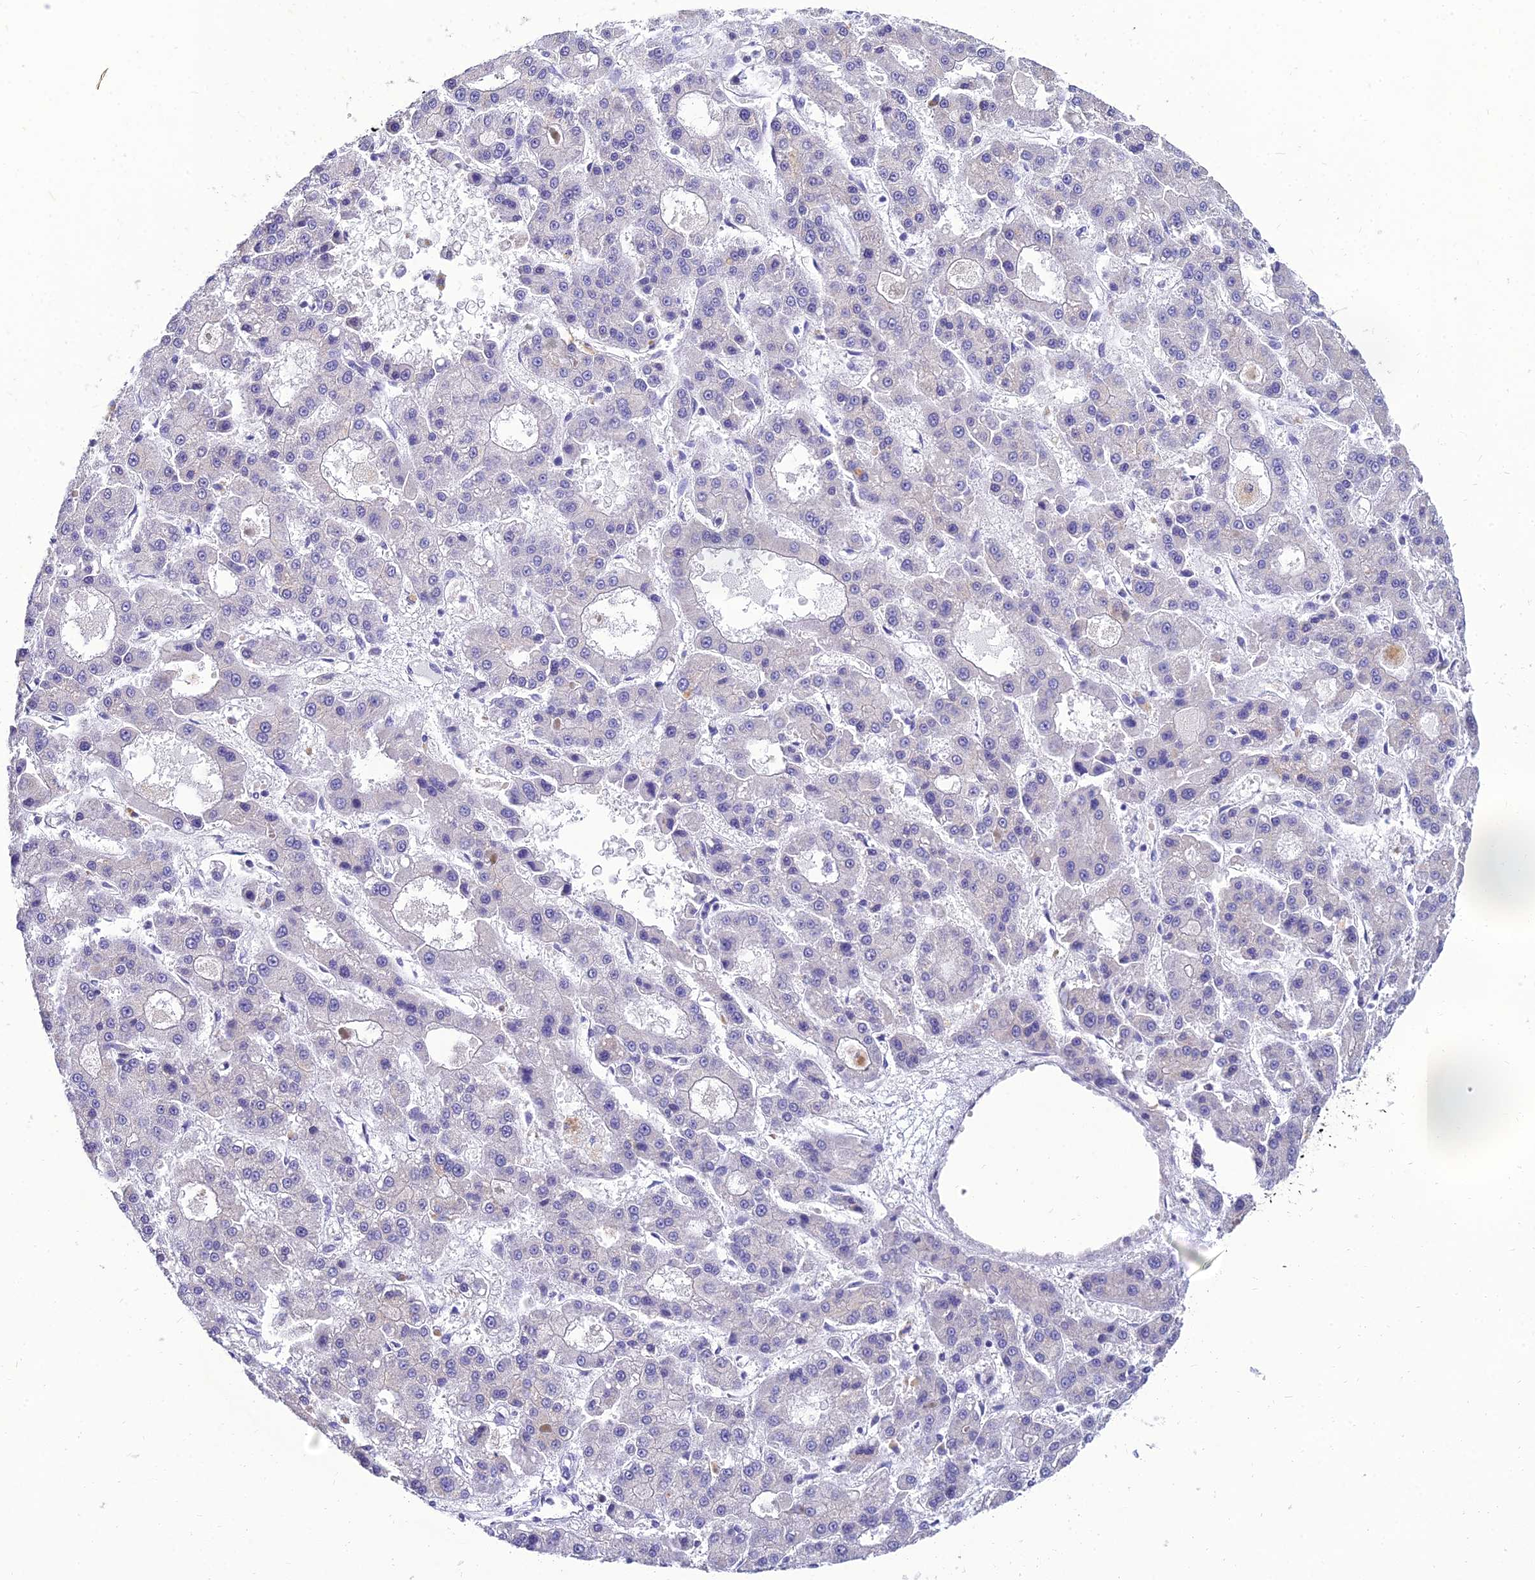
{"staining": {"intensity": "negative", "quantity": "none", "location": "none"}, "tissue": "liver cancer", "cell_type": "Tumor cells", "image_type": "cancer", "snomed": [{"axis": "morphology", "description": "Carcinoma, Hepatocellular, NOS"}, {"axis": "topography", "description": "Liver"}], "caption": "The immunohistochemistry (IHC) micrograph has no significant expression in tumor cells of hepatocellular carcinoma (liver) tissue. (DAB (3,3'-diaminobenzidine) IHC visualized using brightfield microscopy, high magnification).", "gene": "NPY", "patient": {"sex": "male", "age": 70}}